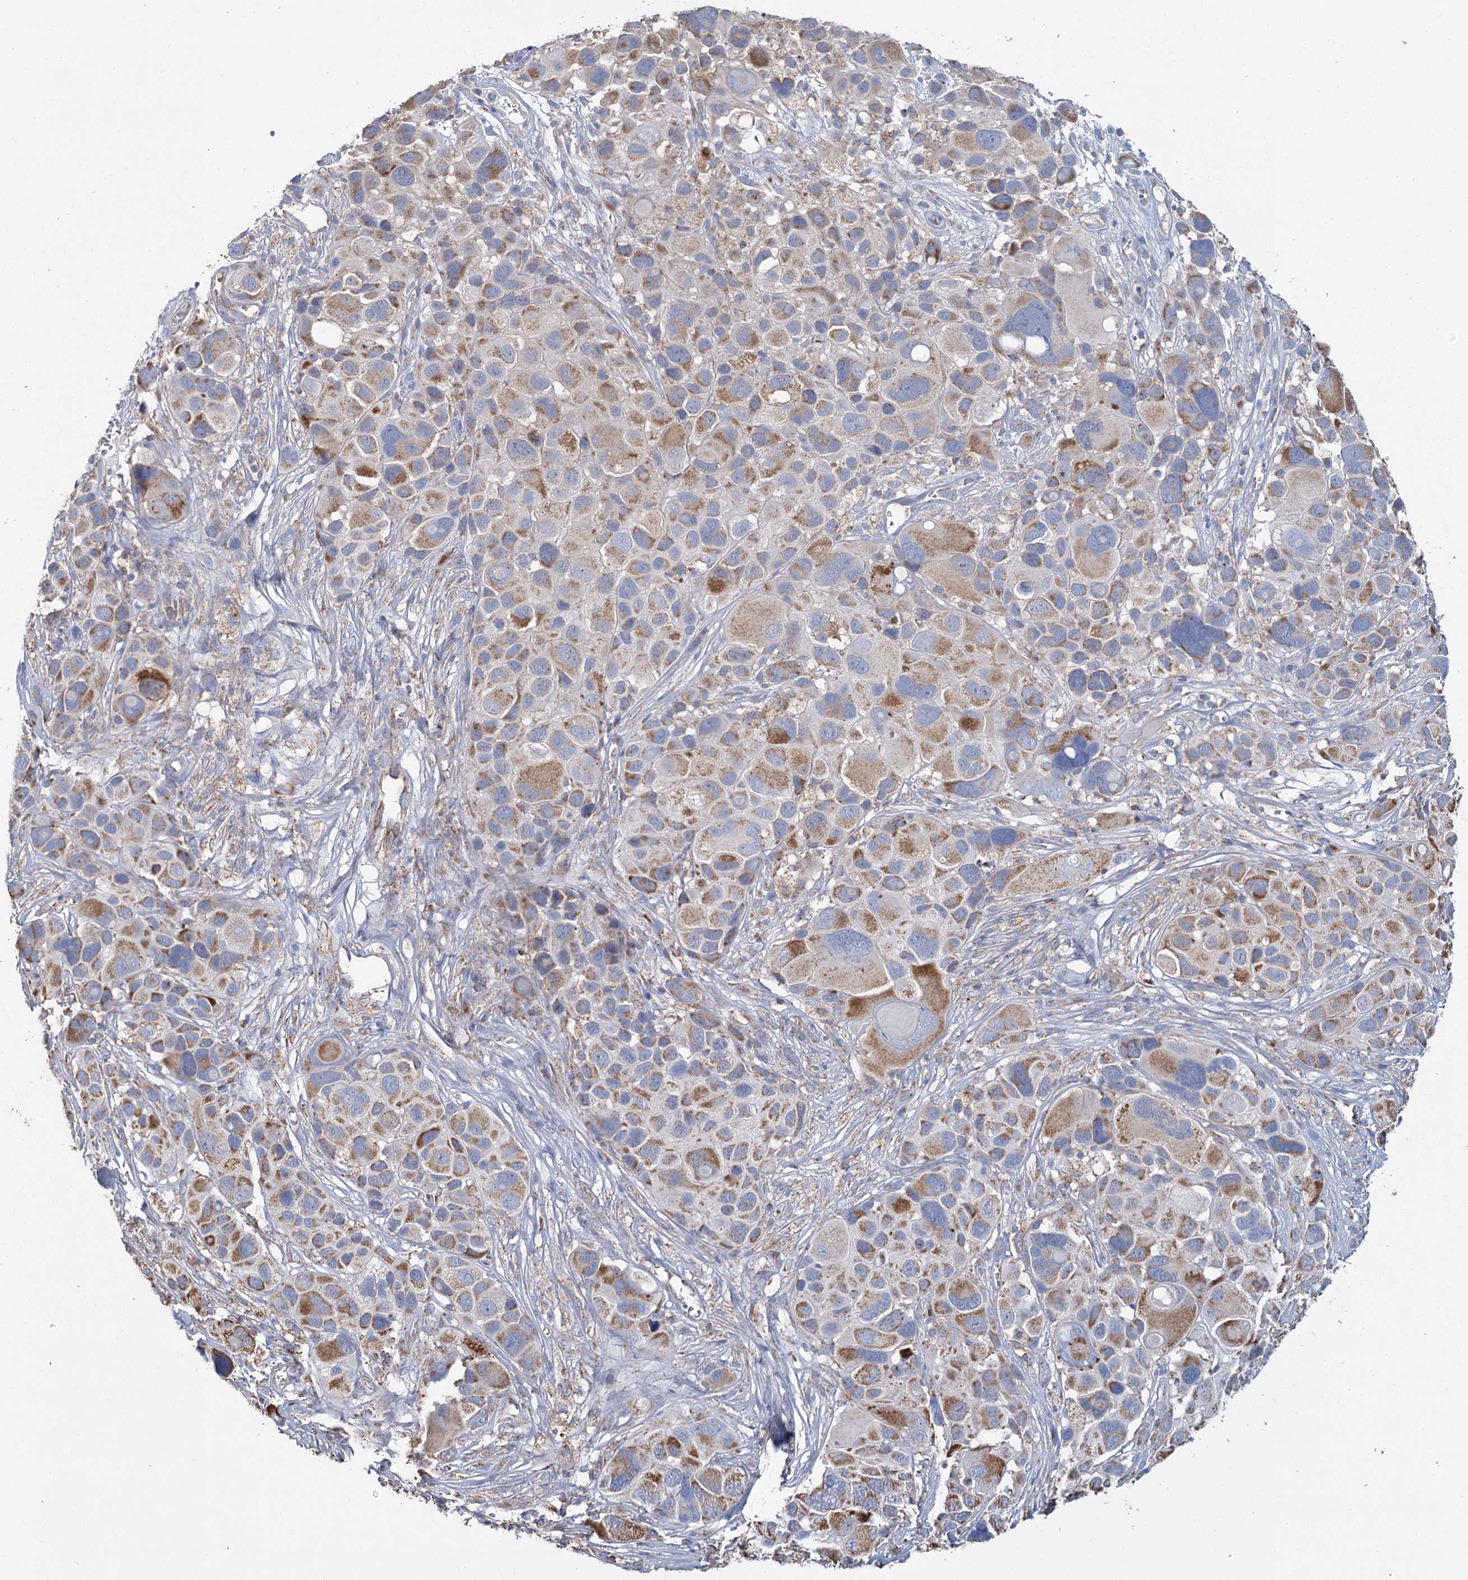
{"staining": {"intensity": "moderate", "quantity": "25%-75%", "location": "cytoplasmic/membranous"}, "tissue": "melanoma", "cell_type": "Tumor cells", "image_type": "cancer", "snomed": [{"axis": "morphology", "description": "Malignant melanoma, NOS"}, {"axis": "topography", "description": "Skin of trunk"}], "caption": "Immunohistochemical staining of melanoma shows medium levels of moderate cytoplasmic/membranous positivity in approximately 25%-75% of tumor cells. (DAB IHC, brown staining for protein, blue staining for nuclei).", "gene": "MRPL44", "patient": {"sex": "male", "age": 71}}